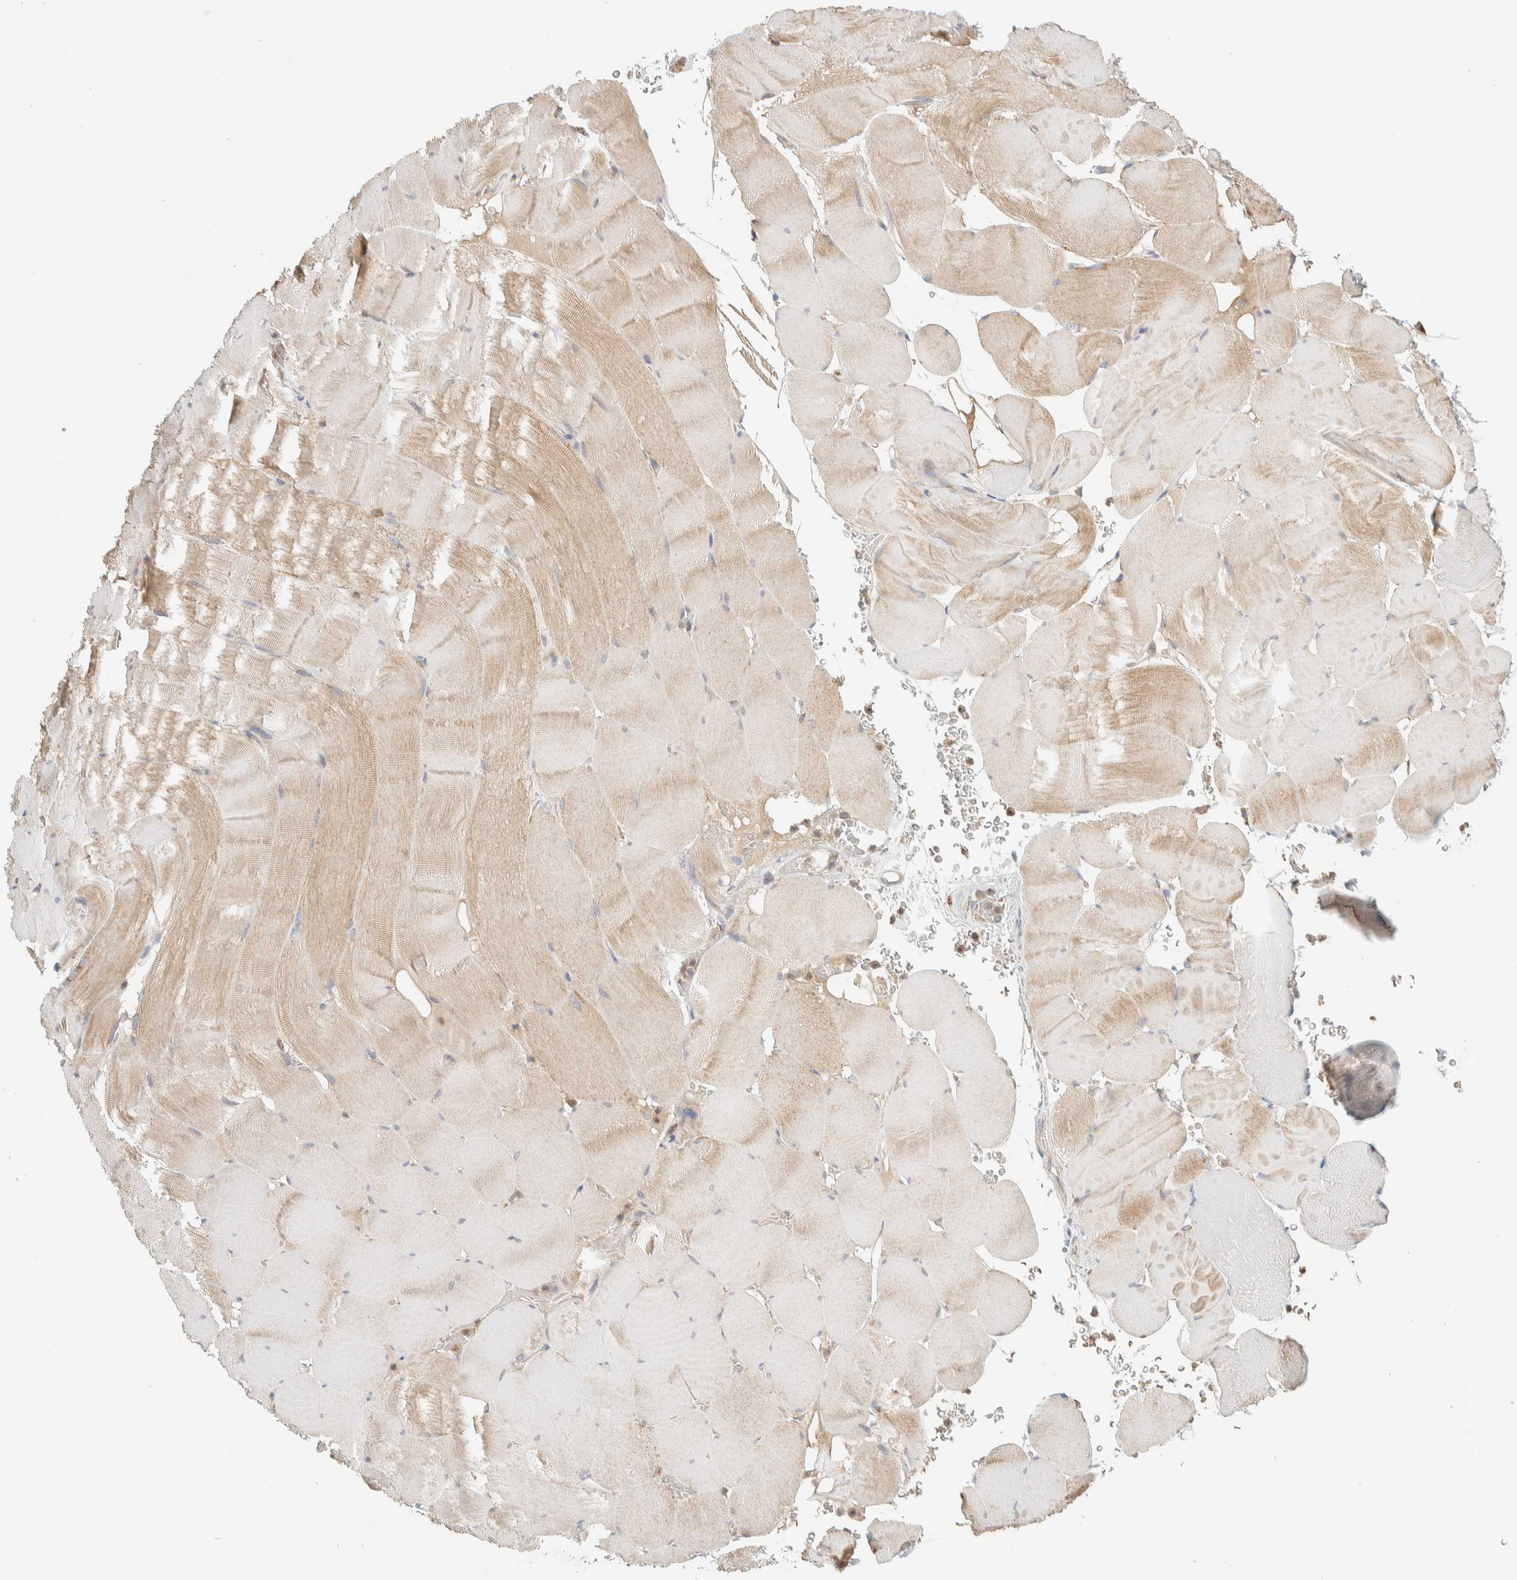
{"staining": {"intensity": "moderate", "quantity": "25%-75%", "location": "cytoplasmic/membranous"}, "tissue": "skeletal muscle", "cell_type": "Myocytes", "image_type": "normal", "snomed": [{"axis": "morphology", "description": "Normal tissue, NOS"}, {"axis": "topography", "description": "Skeletal muscle"}], "caption": "Immunohistochemistry (IHC) histopathology image of normal skeletal muscle: skeletal muscle stained using IHC reveals medium levels of moderate protein expression localized specifically in the cytoplasmic/membranous of myocytes, appearing as a cytoplasmic/membranous brown color.", "gene": "RAB11FIP1", "patient": {"sex": "male", "age": 62}}